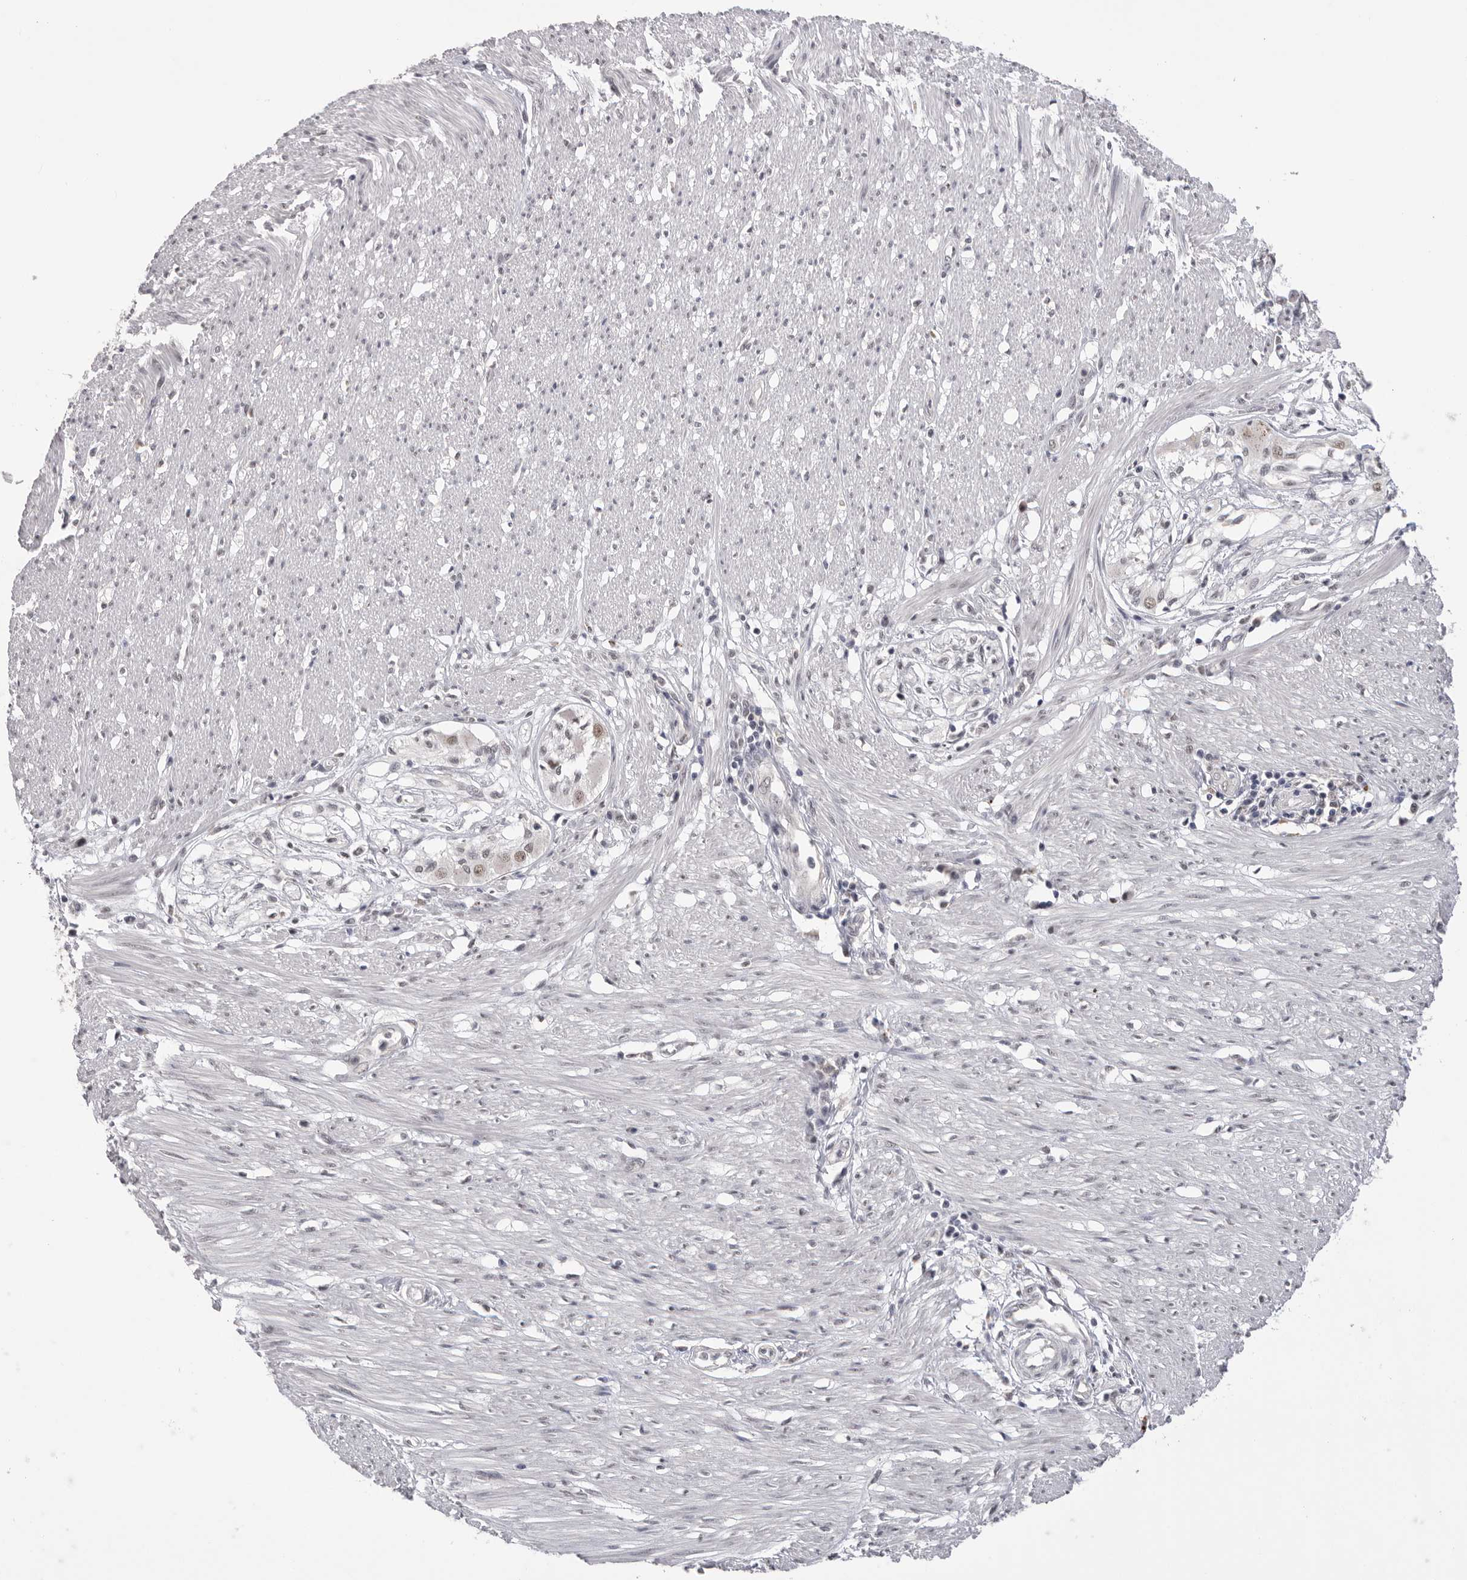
{"staining": {"intensity": "moderate", "quantity": "25%-75%", "location": "nuclear"}, "tissue": "smooth muscle", "cell_type": "Smooth muscle cells", "image_type": "normal", "snomed": [{"axis": "morphology", "description": "Normal tissue, NOS"}, {"axis": "morphology", "description": "Adenocarcinoma, NOS"}, {"axis": "topography", "description": "Colon"}, {"axis": "topography", "description": "Peripheral nerve tissue"}], "caption": "Moderate nuclear positivity for a protein is appreciated in about 25%-75% of smooth muscle cells of unremarkable smooth muscle using IHC.", "gene": "BCLAF3", "patient": {"sex": "male", "age": 14}}